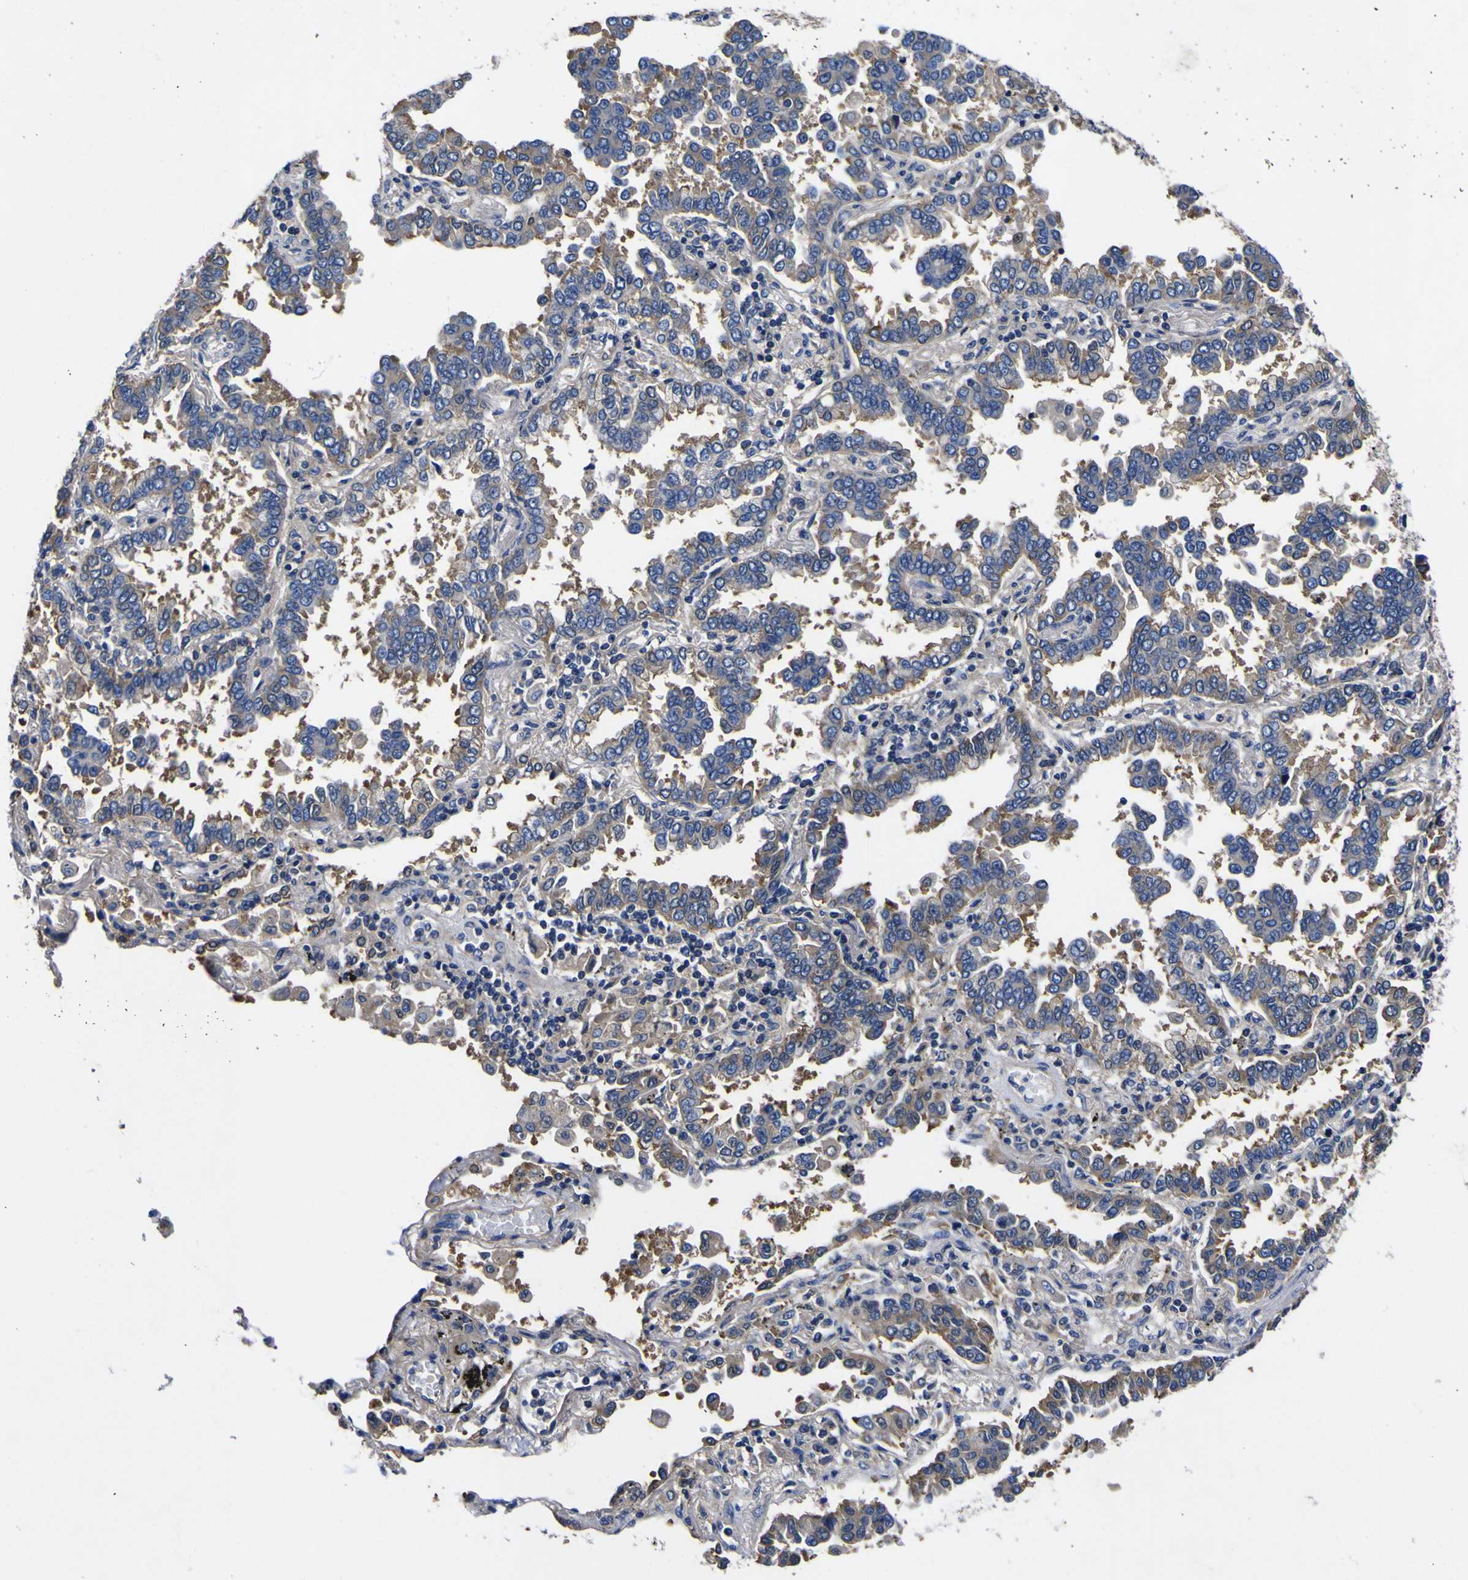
{"staining": {"intensity": "negative", "quantity": "none", "location": "none"}, "tissue": "lung cancer", "cell_type": "Tumor cells", "image_type": "cancer", "snomed": [{"axis": "morphology", "description": "Normal tissue, NOS"}, {"axis": "morphology", "description": "Adenocarcinoma, NOS"}, {"axis": "topography", "description": "Lung"}], "caption": "The micrograph displays no significant staining in tumor cells of lung cancer (adenocarcinoma).", "gene": "VASN", "patient": {"sex": "male", "age": 59}}